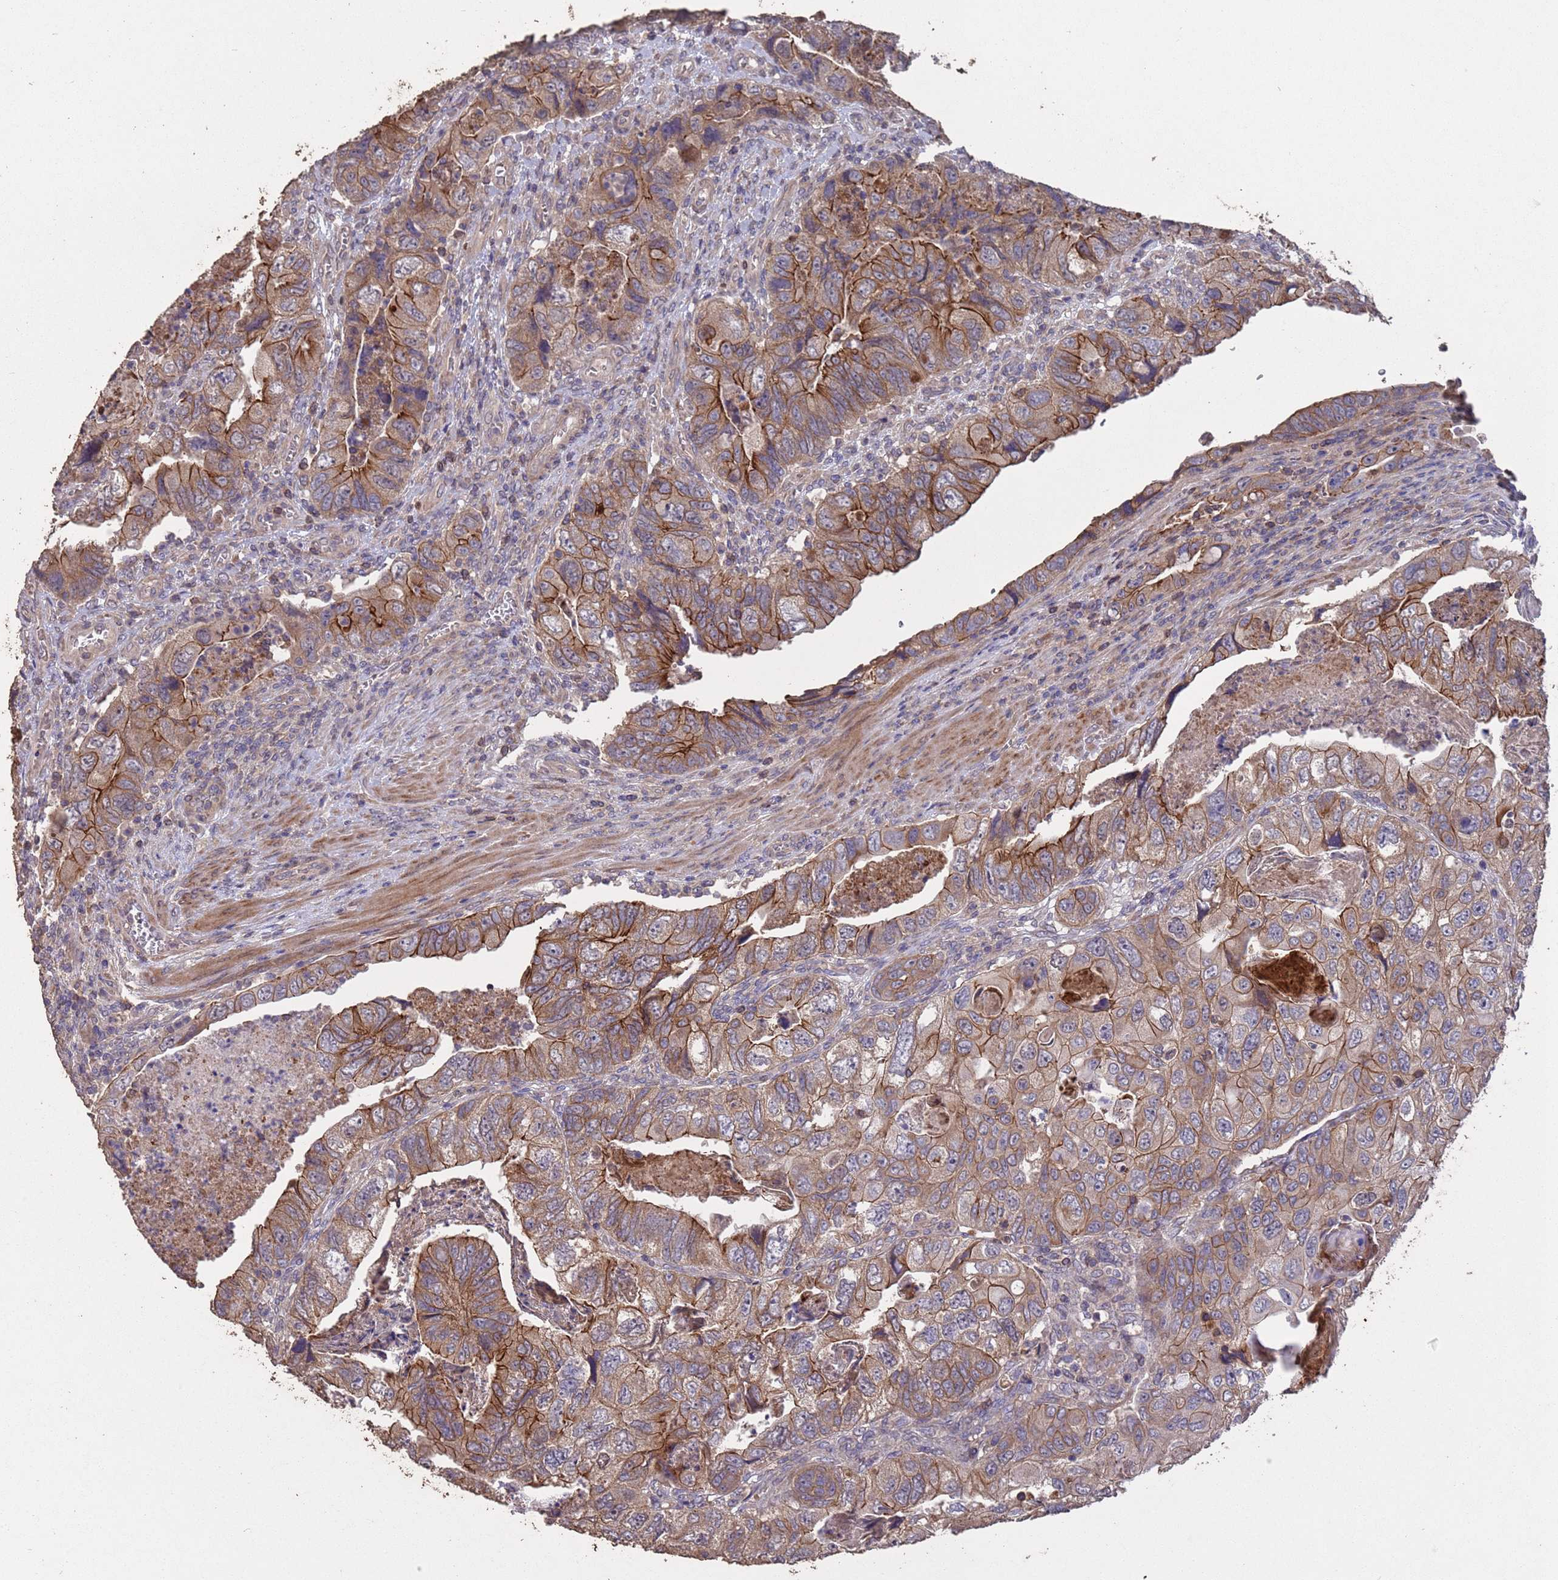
{"staining": {"intensity": "strong", "quantity": ">75%", "location": "cytoplasmic/membranous"}, "tissue": "colorectal cancer", "cell_type": "Tumor cells", "image_type": "cancer", "snomed": [{"axis": "morphology", "description": "Adenocarcinoma, NOS"}, {"axis": "topography", "description": "Rectum"}], "caption": "Colorectal cancer (adenocarcinoma) stained with a protein marker exhibits strong staining in tumor cells.", "gene": "SLC9B2", "patient": {"sex": "male", "age": 63}}